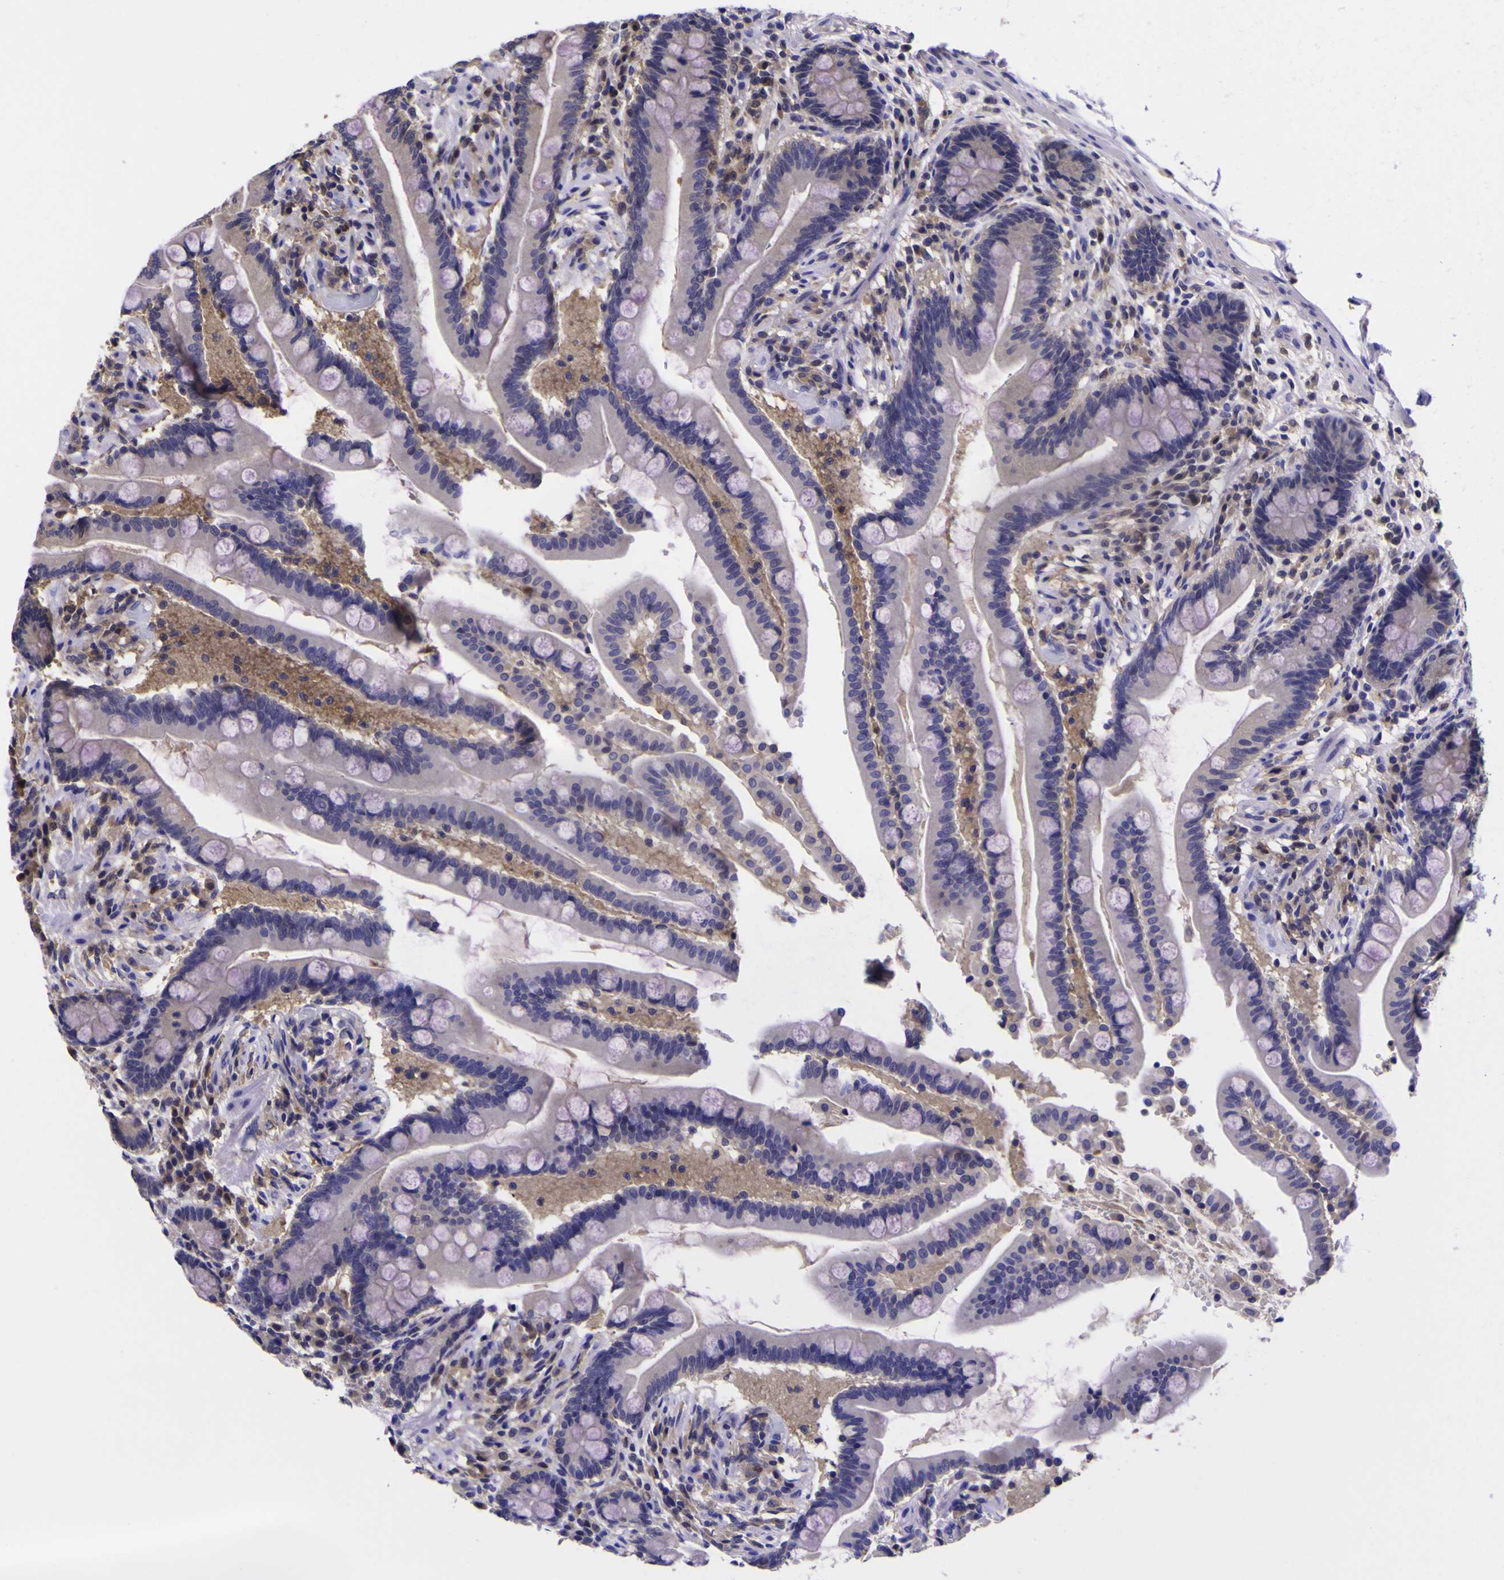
{"staining": {"intensity": "negative", "quantity": "none", "location": "none"}, "tissue": "colon", "cell_type": "Endothelial cells", "image_type": "normal", "snomed": [{"axis": "morphology", "description": "Normal tissue, NOS"}, {"axis": "topography", "description": "Colon"}], "caption": "Human colon stained for a protein using immunohistochemistry (IHC) exhibits no expression in endothelial cells.", "gene": "MAPK14", "patient": {"sex": "male", "age": 73}}